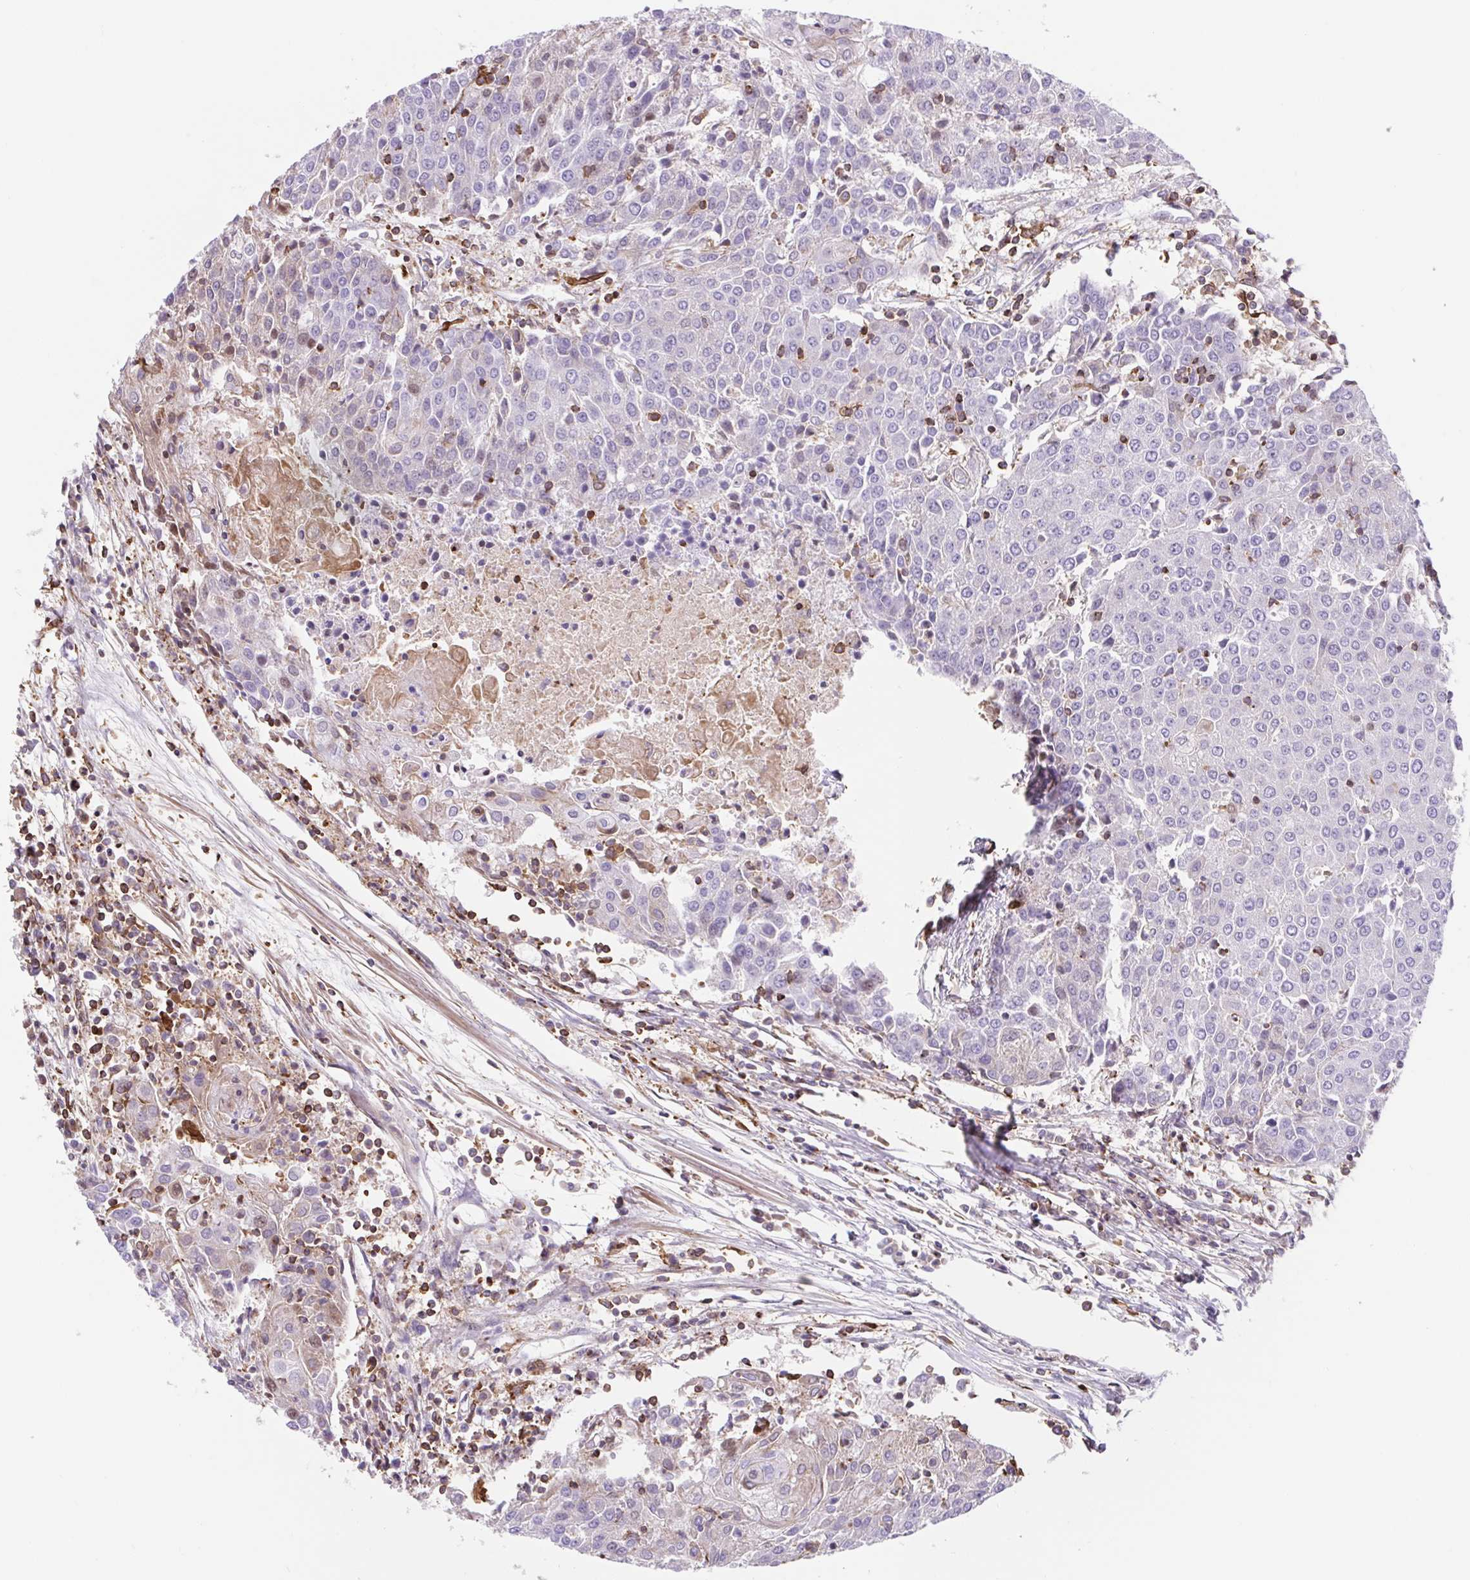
{"staining": {"intensity": "negative", "quantity": "none", "location": "none"}, "tissue": "urothelial cancer", "cell_type": "Tumor cells", "image_type": "cancer", "snomed": [{"axis": "morphology", "description": "Urothelial carcinoma, High grade"}, {"axis": "topography", "description": "Urinary bladder"}], "caption": "IHC of urothelial cancer demonstrates no expression in tumor cells.", "gene": "TPRG1", "patient": {"sex": "female", "age": 85}}